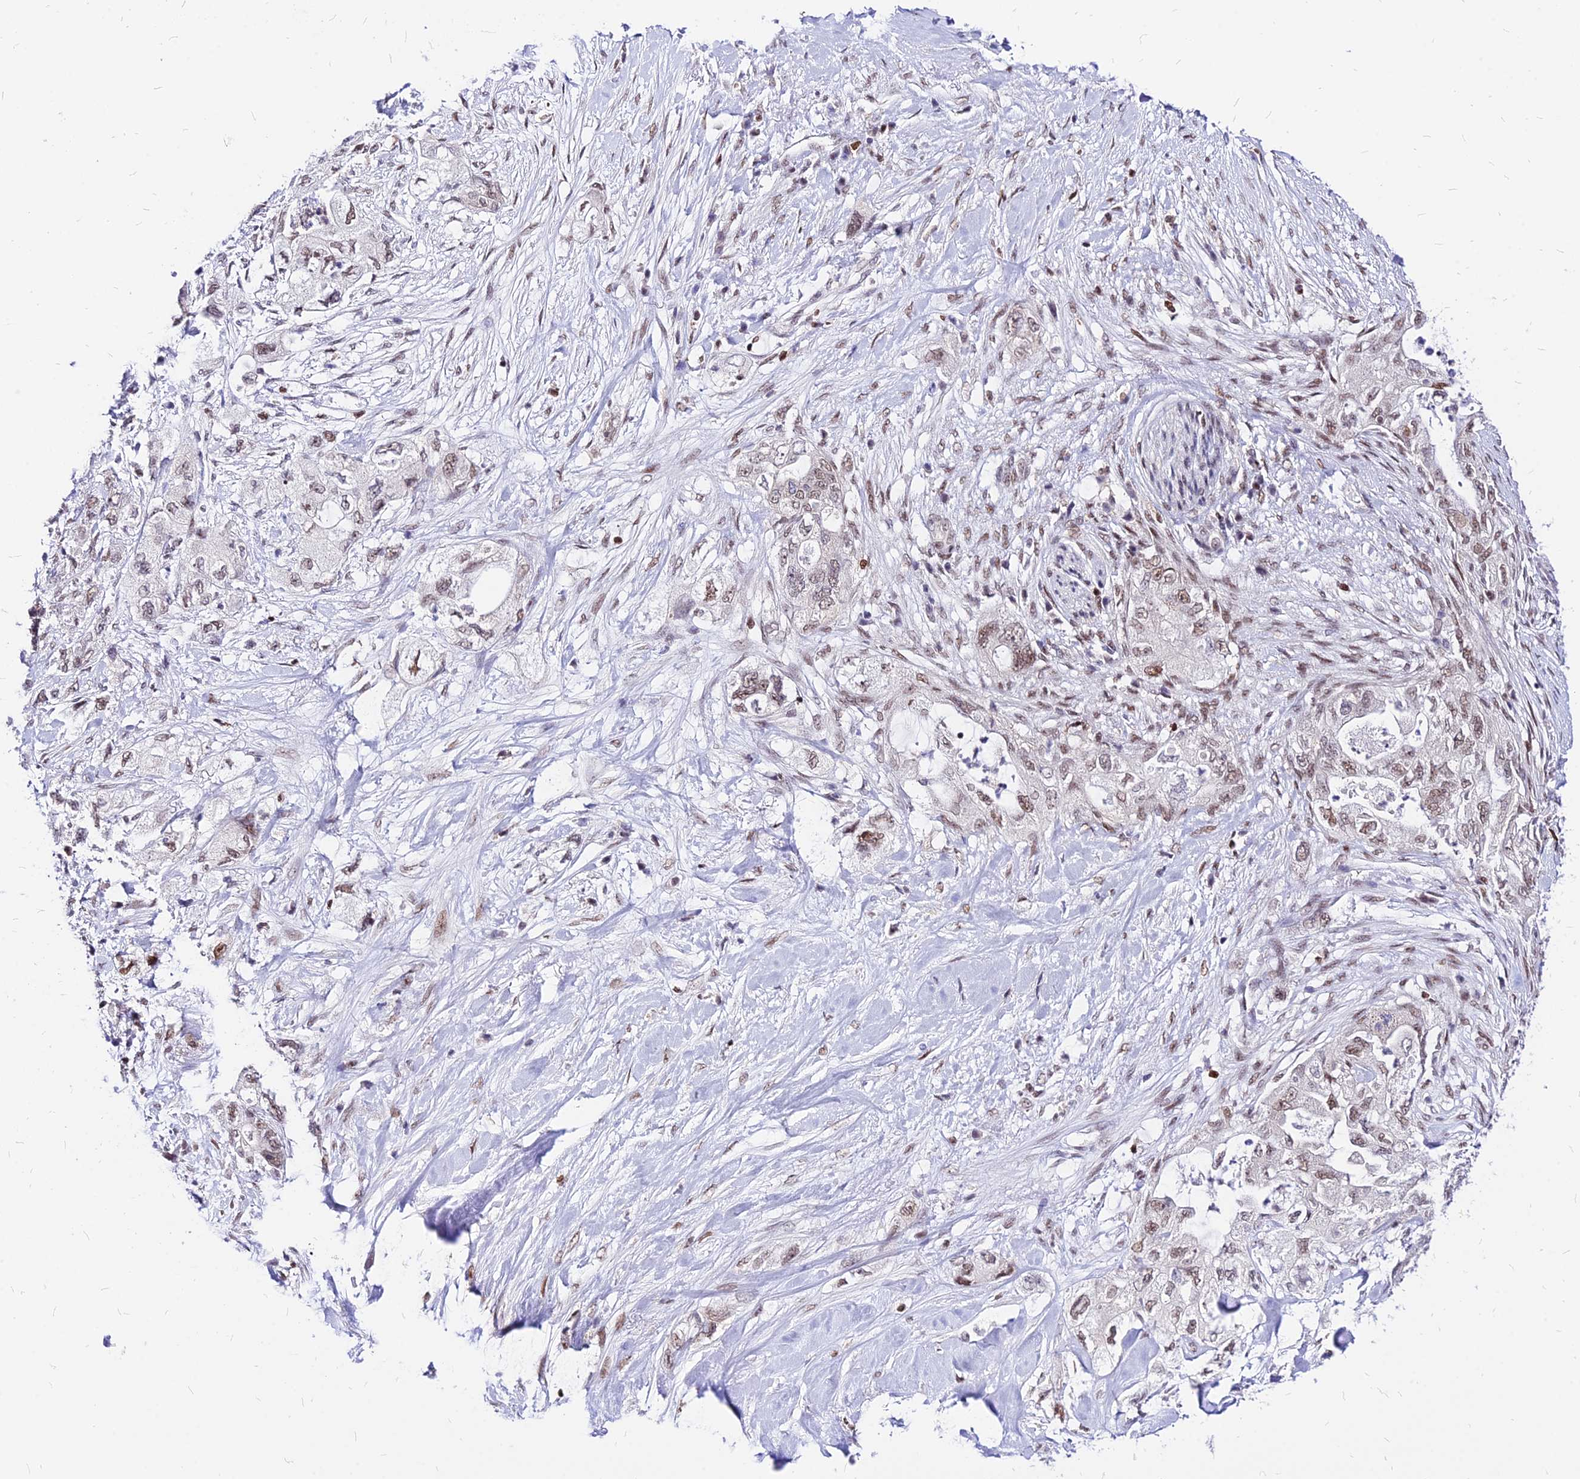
{"staining": {"intensity": "moderate", "quantity": "25%-75%", "location": "nuclear"}, "tissue": "pancreatic cancer", "cell_type": "Tumor cells", "image_type": "cancer", "snomed": [{"axis": "morphology", "description": "Adenocarcinoma, NOS"}, {"axis": "topography", "description": "Pancreas"}], "caption": "Tumor cells display medium levels of moderate nuclear positivity in approximately 25%-75% of cells in human pancreatic adenocarcinoma.", "gene": "PAXX", "patient": {"sex": "female", "age": 73}}